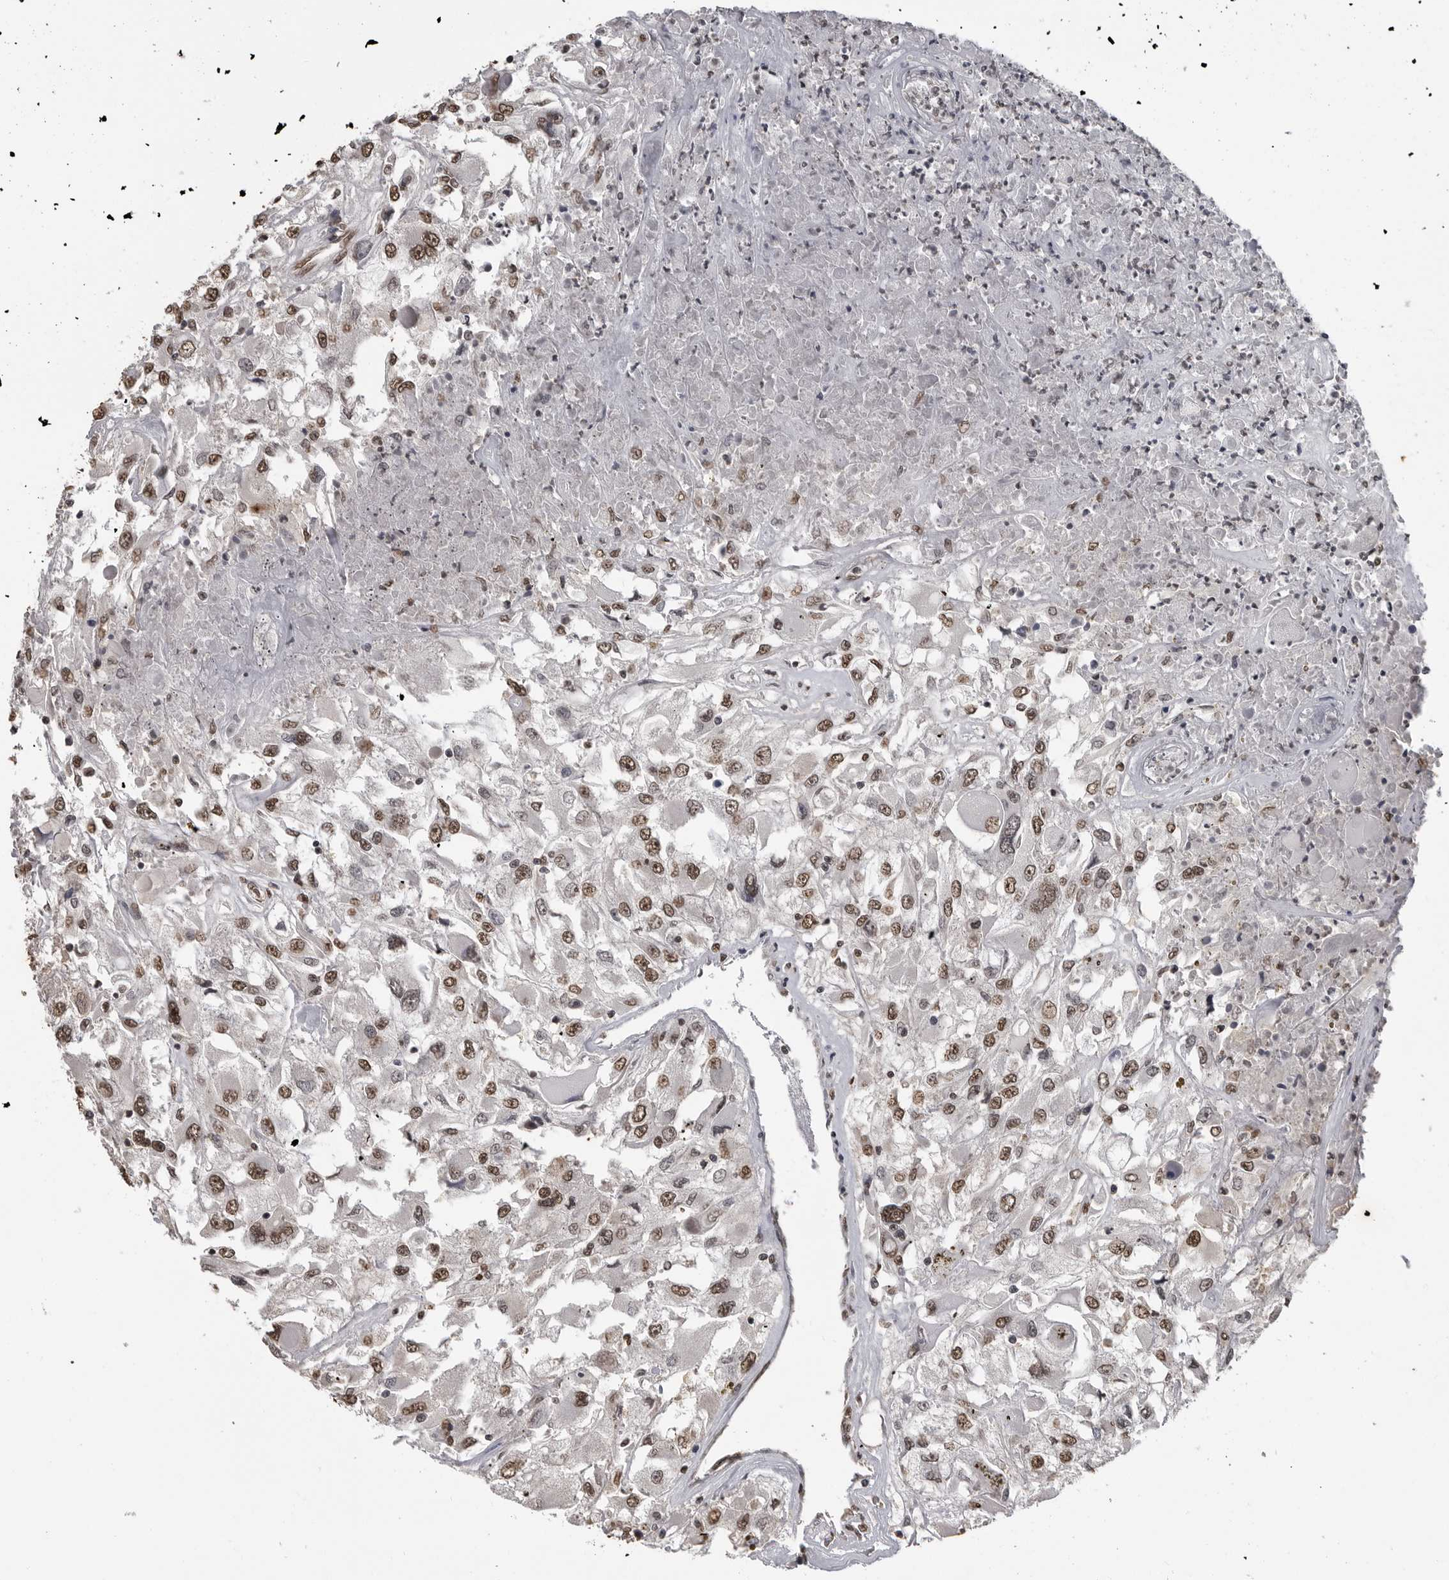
{"staining": {"intensity": "moderate", "quantity": ">75%", "location": "nuclear"}, "tissue": "renal cancer", "cell_type": "Tumor cells", "image_type": "cancer", "snomed": [{"axis": "morphology", "description": "Adenocarcinoma, NOS"}, {"axis": "topography", "description": "Kidney"}], "caption": "An image showing moderate nuclear positivity in about >75% of tumor cells in adenocarcinoma (renal), as visualized by brown immunohistochemical staining.", "gene": "SMAD2", "patient": {"sex": "female", "age": 52}}